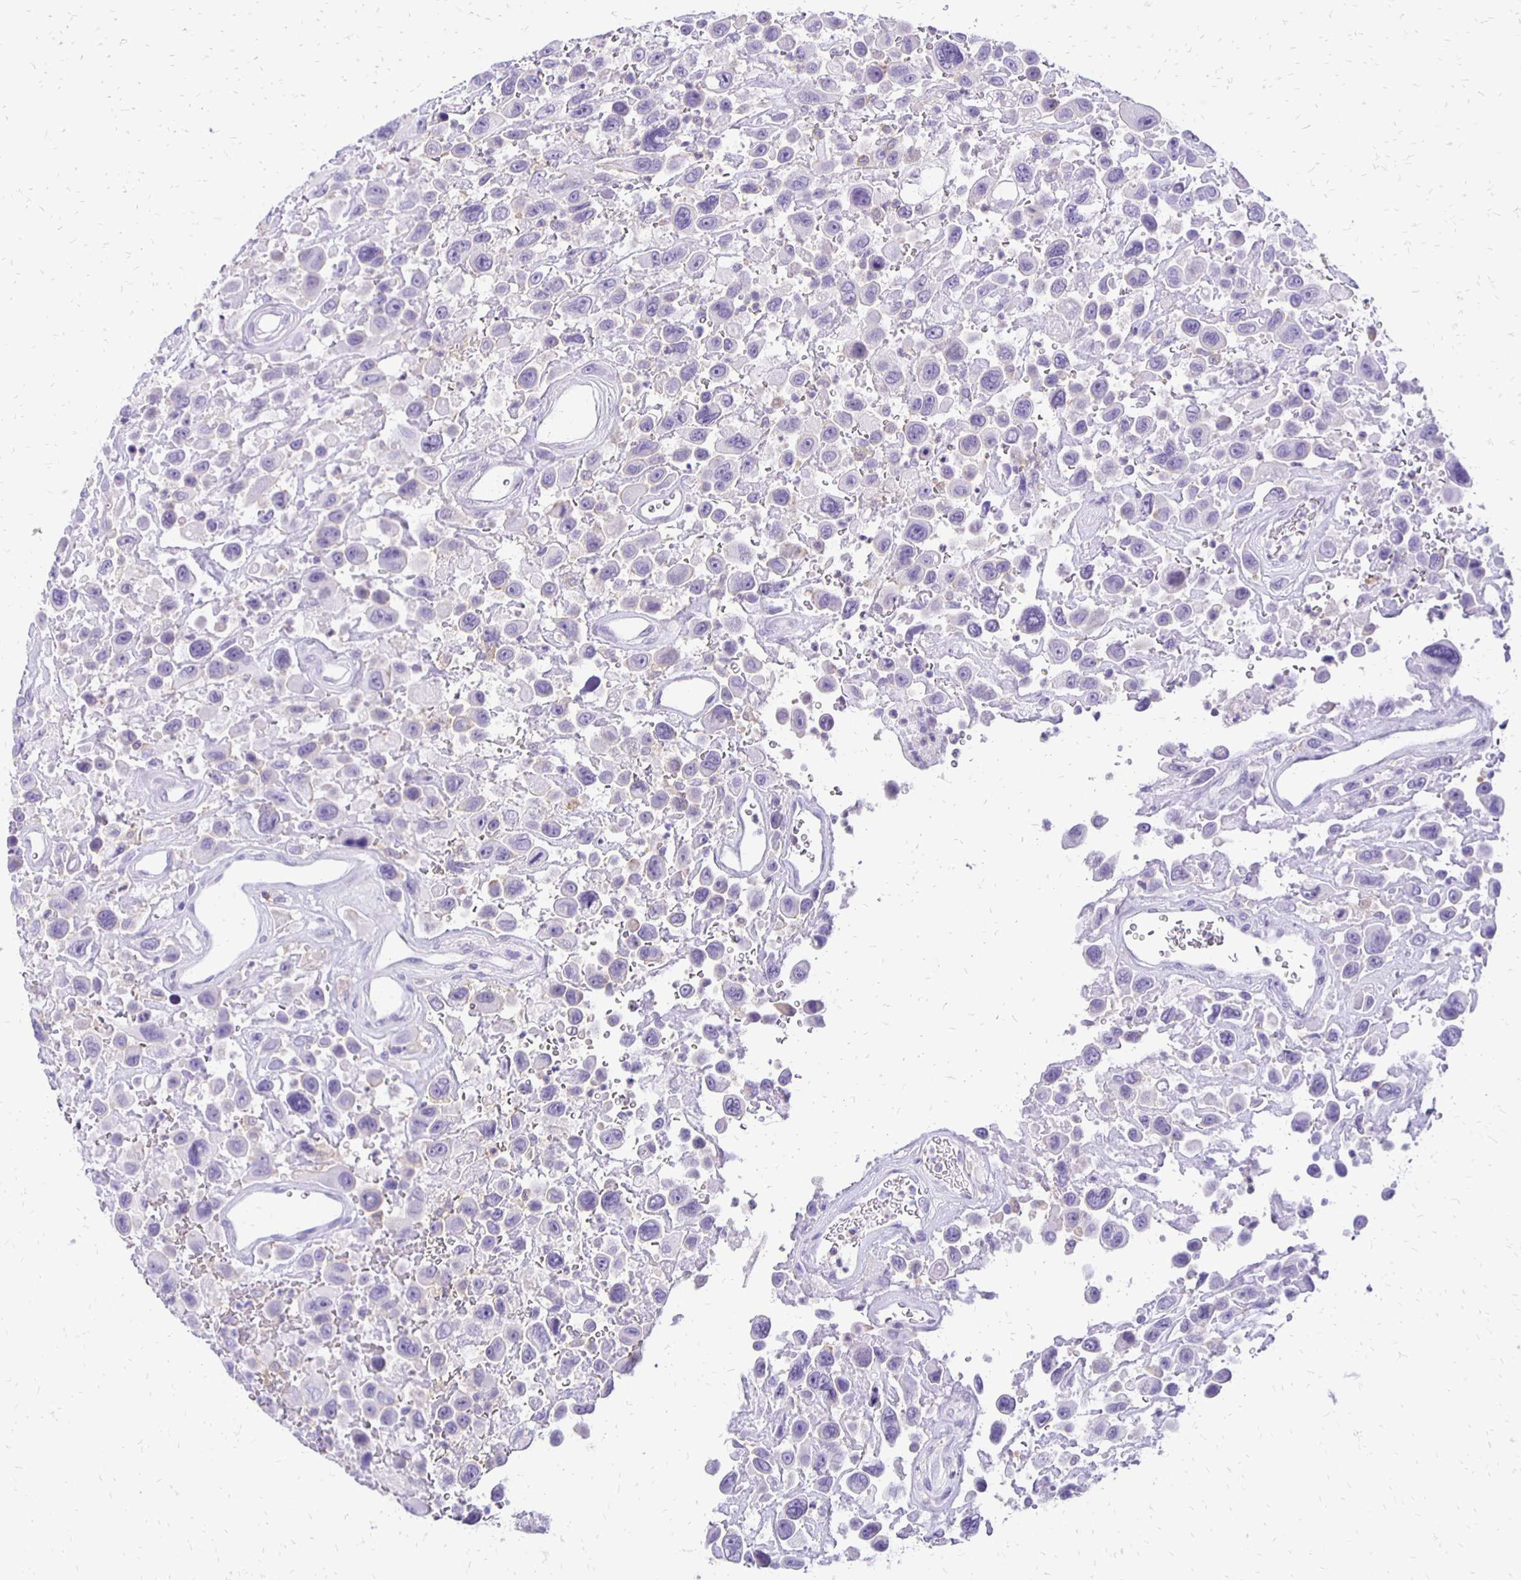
{"staining": {"intensity": "negative", "quantity": "none", "location": "none"}, "tissue": "urothelial cancer", "cell_type": "Tumor cells", "image_type": "cancer", "snomed": [{"axis": "morphology", "description": "Urothelial carcinoma, High grade"}, {"axis": "topography", "description": "Urinary bladder"}], "caption": "DAB immunohistochemical staining of urothelial cancer demonstrates no significant positivity in tumor cells. (Brightfield microscopy of DAB IHC at high magnification).", "gene": "ANKRD45", "patient": {"sex": "male", "age": 53}}